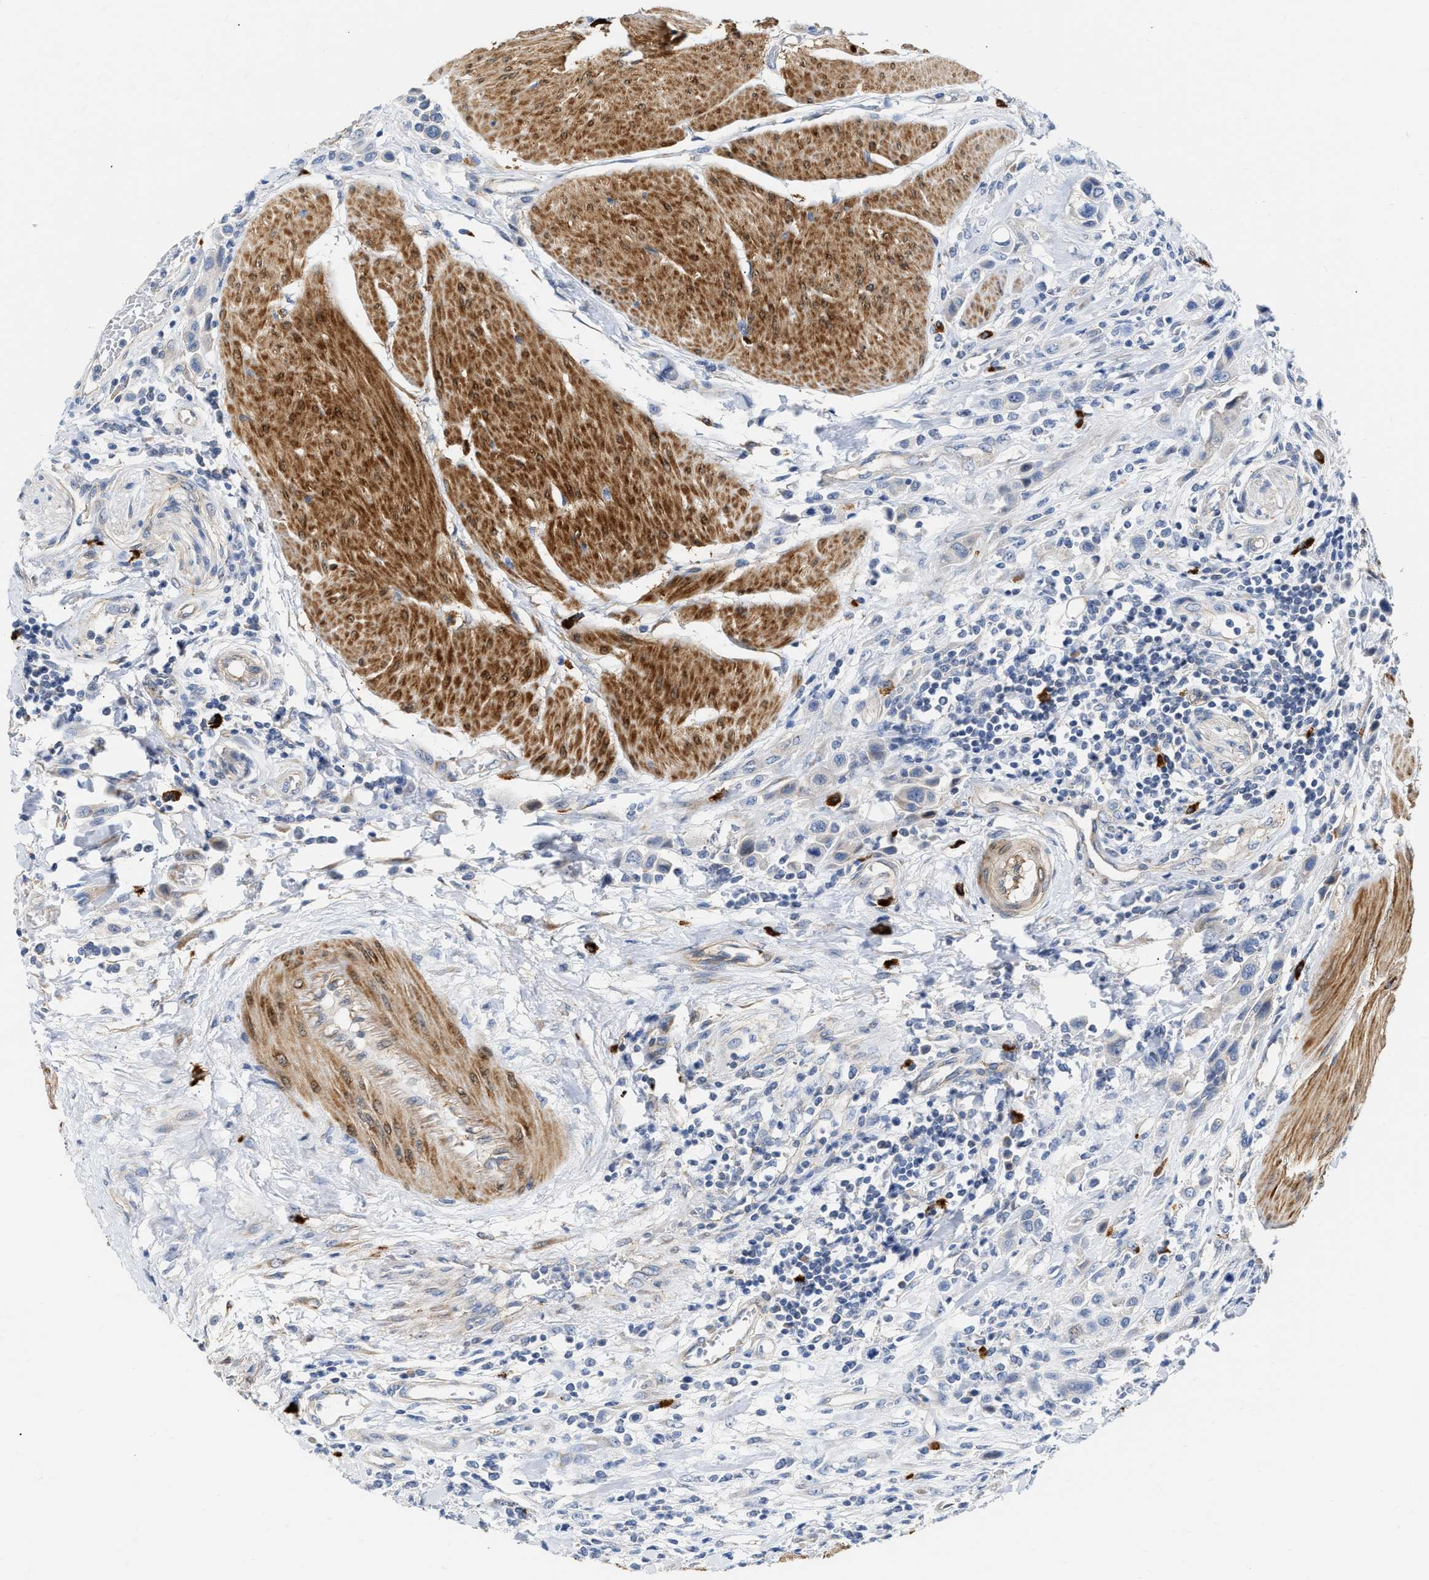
{"staining": {"intensity": "negative", "quantity": "none", "location": "none"}, "tissue": "urothelial cancer", "cell_type": "Tumor cells", "image_type": "cancer", "snomed": [{"axis": "morphology", "description": "Urothelial carcinoma, High grade"}, {"axis": "topography", "description": "Urinary bladder"}], "caption": "Tumor cells show no significant protein positivity in urothelial cancer. (DAB IHC, high magnification).", "gene": "FHL1", "patient": {"sex": "male", "age": 50}}